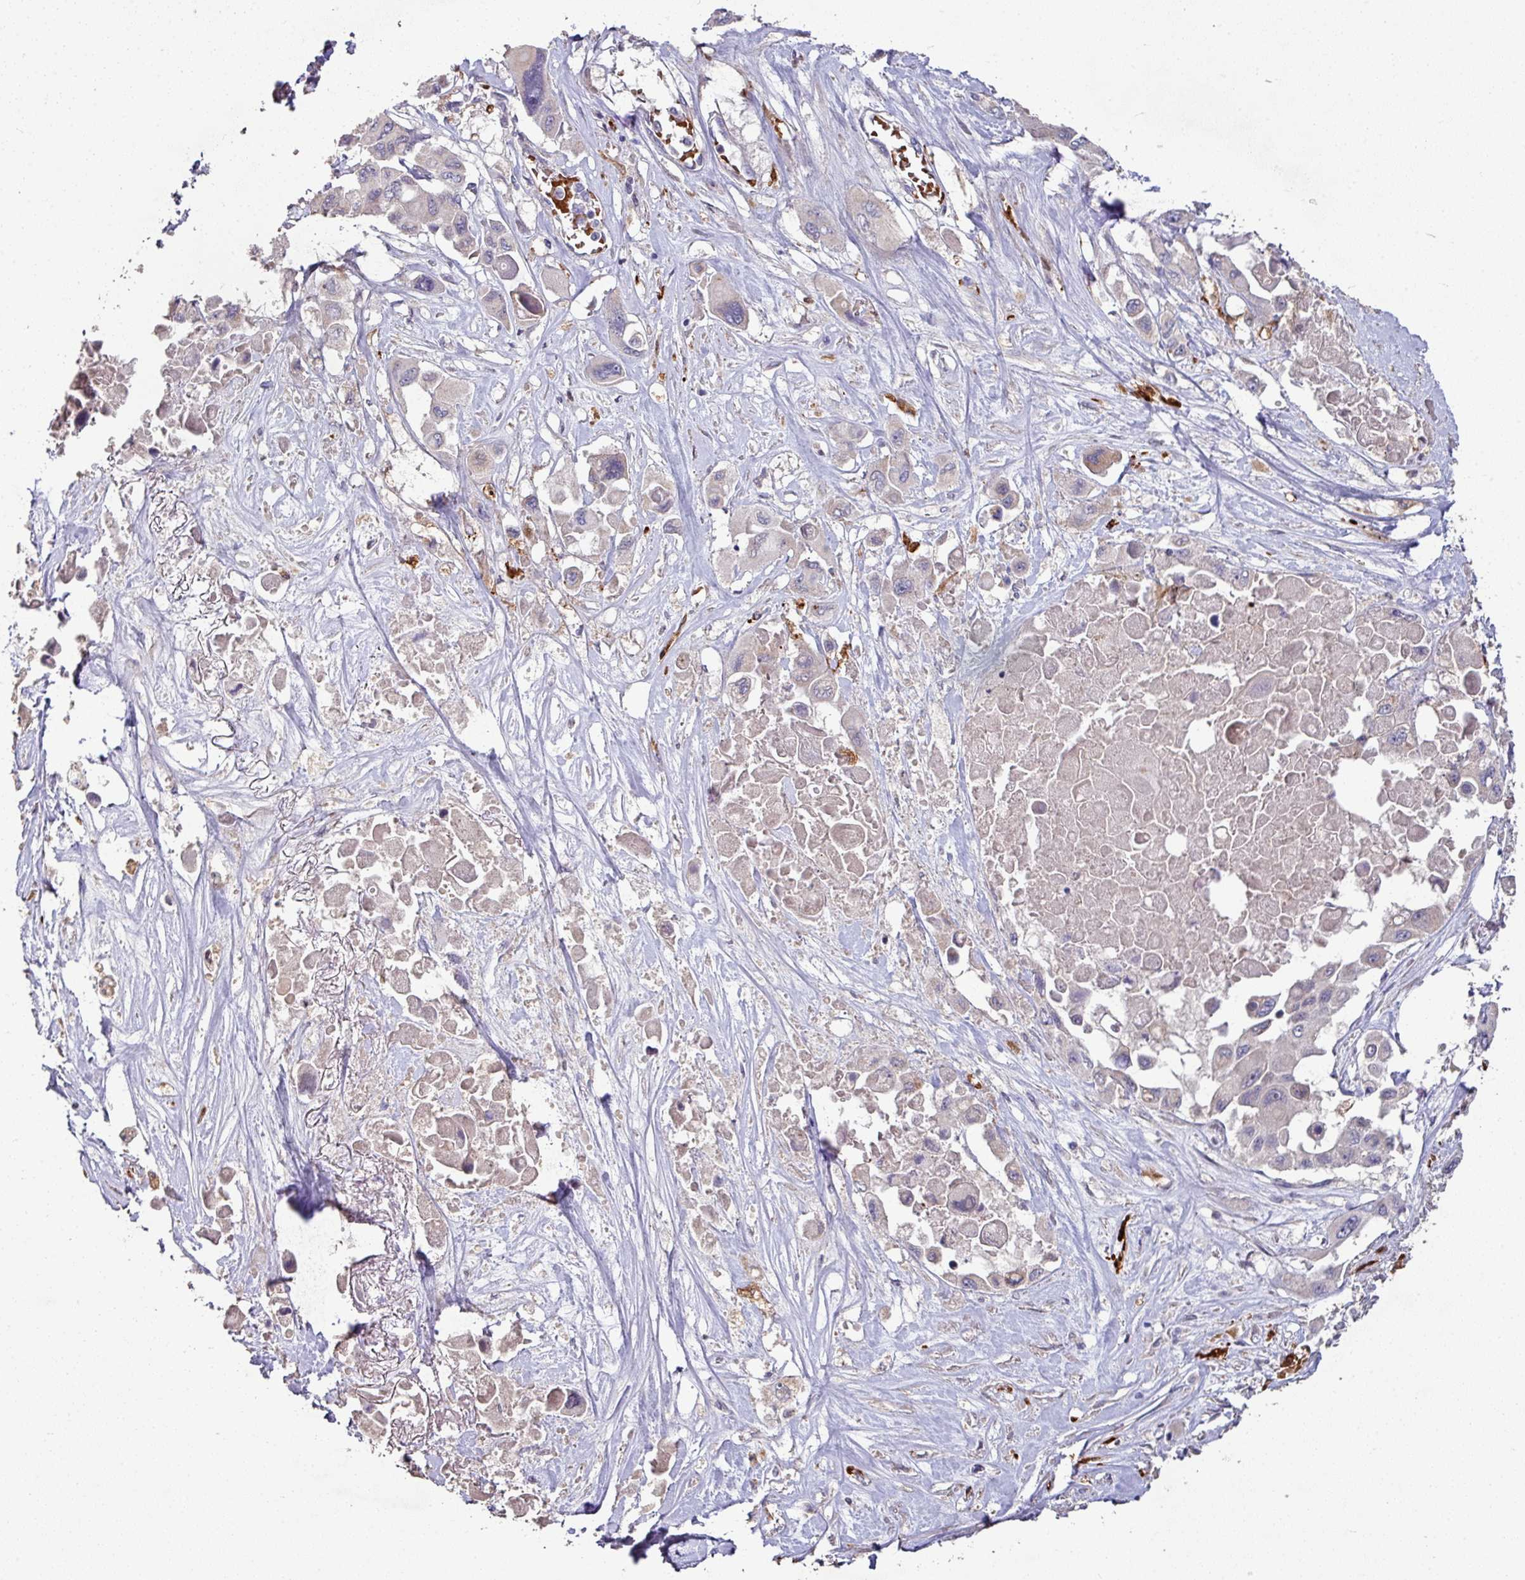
{"staining": {"intensity": "weak", "quantity": "<25%", "location": "cytoplasmic/membranous"}, "tissue": "pancreatic cancer", "cell_type": "Tumor cells", "image_type": "cancer", "snomed": [{"axis": "morphology", "description": "Adenocarcinoma, NOS"}, {"axis": "topography", "description": "Pancreas"}], "caption": "Tumor cells are negative for protein expression in human pancreatic adenocarcinoma.", "gene": "RPL23A", "patient": {"sex": "male", "age": 92}}